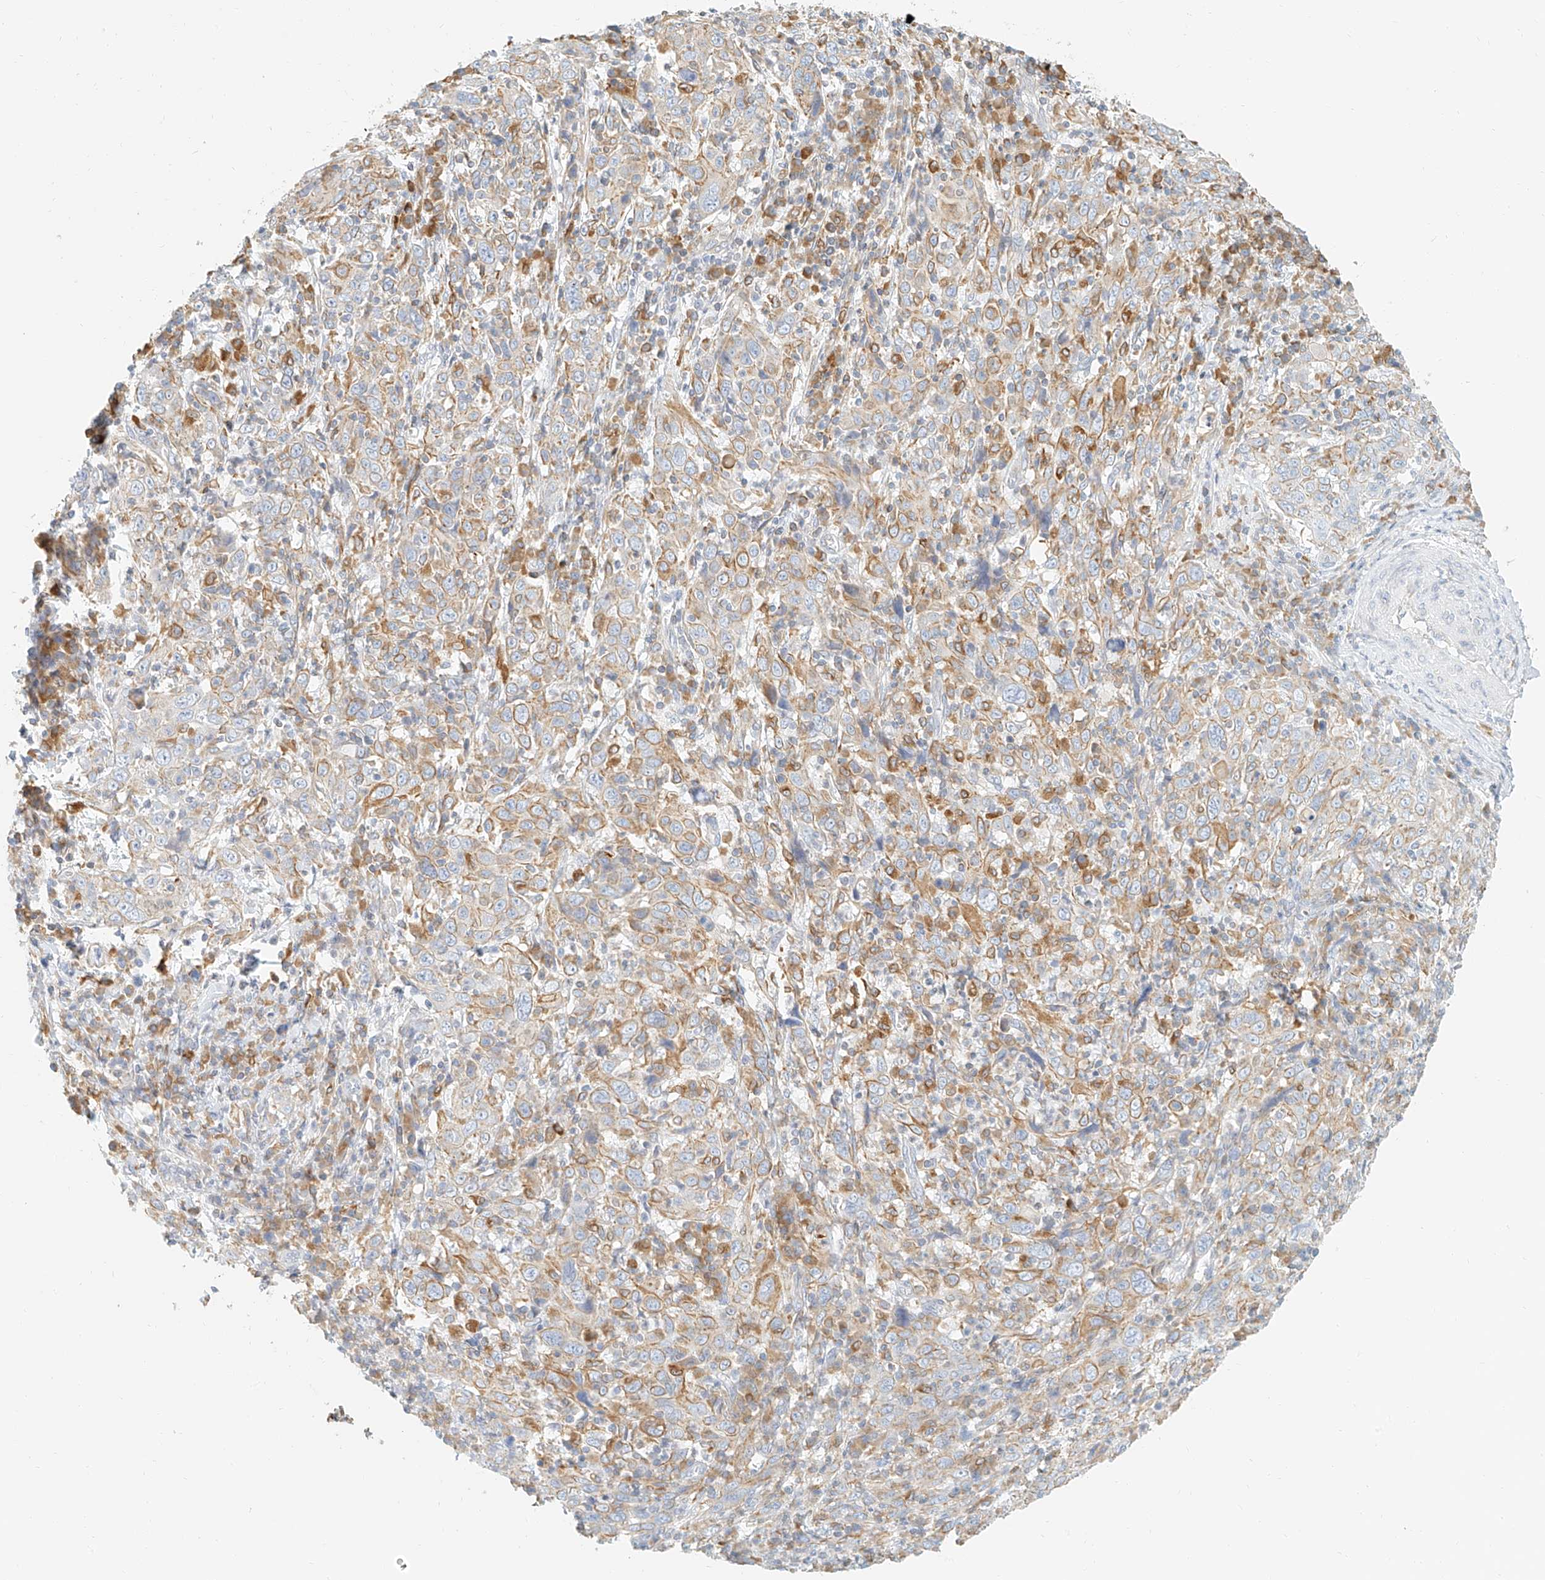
{"staining": {"intensity": "moderate", "quantity": "25%-75%", "location": "cytoplasmic/membranous"}, "tissue": "cervical cancer", "cell_type": "Tumor cells", "image_type": "cancer", "snomed": [{"axis": "morphology", "description": "Squamous cell carcinoma, NOS"}, {"axis": "topography", "description": "Cervix"}], "caption": "Cervical cancer was stained to show a protein in brown. There is medium levels of moderate cytoplasmic/membranous expression in about 25%-75% of tumor cells. Using DAB (3,3'-diaminobenzidine) (brown) and hematoxylin (blue) stains, captured at high magnification using brightfield microscopy.", "gene": "DHRS7", "patient": {"sex": "female", "age": 46}}